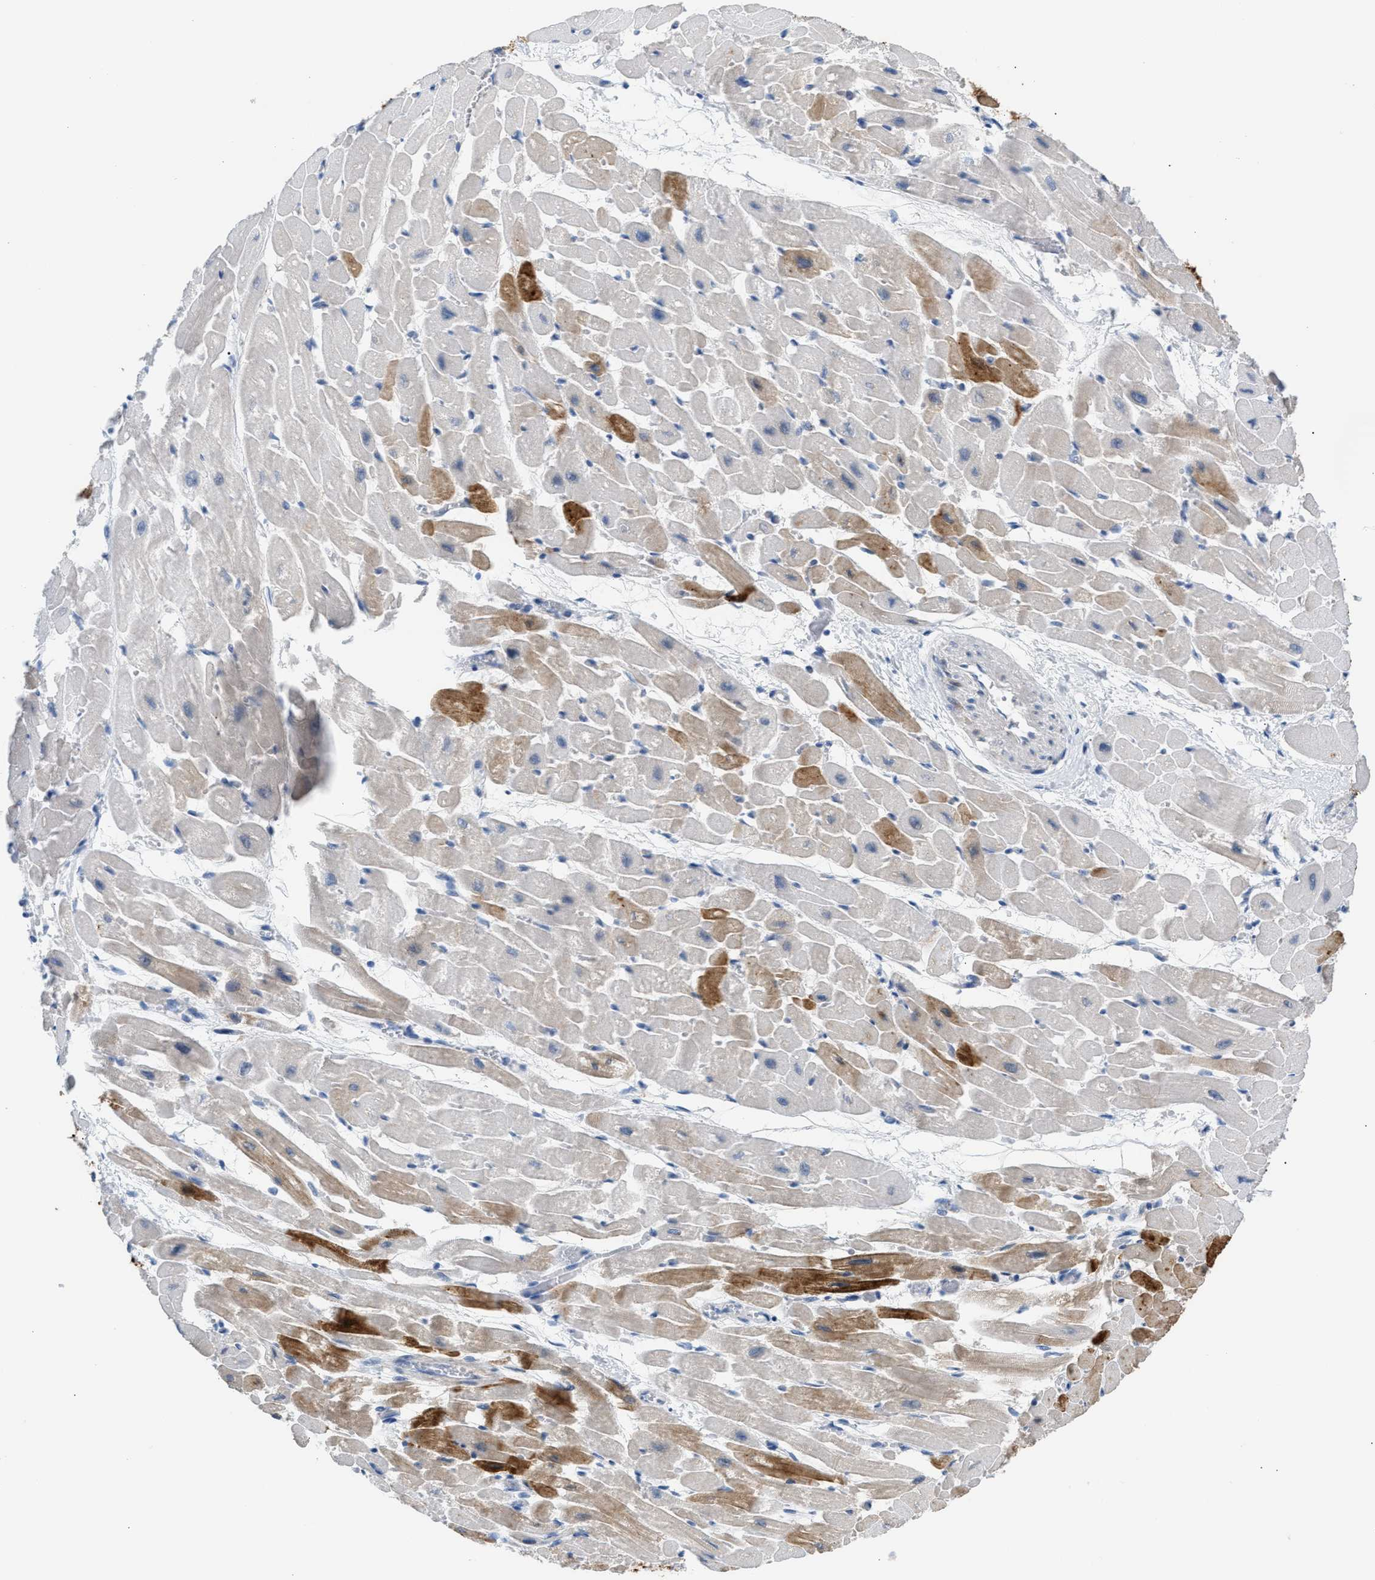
{"staining": {"intensity": "moderate", "quantity": "25%-75%", "location": "cytoplasmic/membranous"}, "tissue": "heart muscle", "cell_type": "Cardiomyocytes", "image_type": "normal", "snomed": [{"axis": "morphology", "description": "Normal tissue, NOS"}, {"axis": "topography", "description": "Heart"}], "caption": "This is a photomicrograph of IHC staining of unremarkable heart muscle, which shows moderate expression in the cytoplasmic/membranous of cardiomyocytes.", "gene": "ERBB2", "patient": {"sex": "male", "age": 45}}